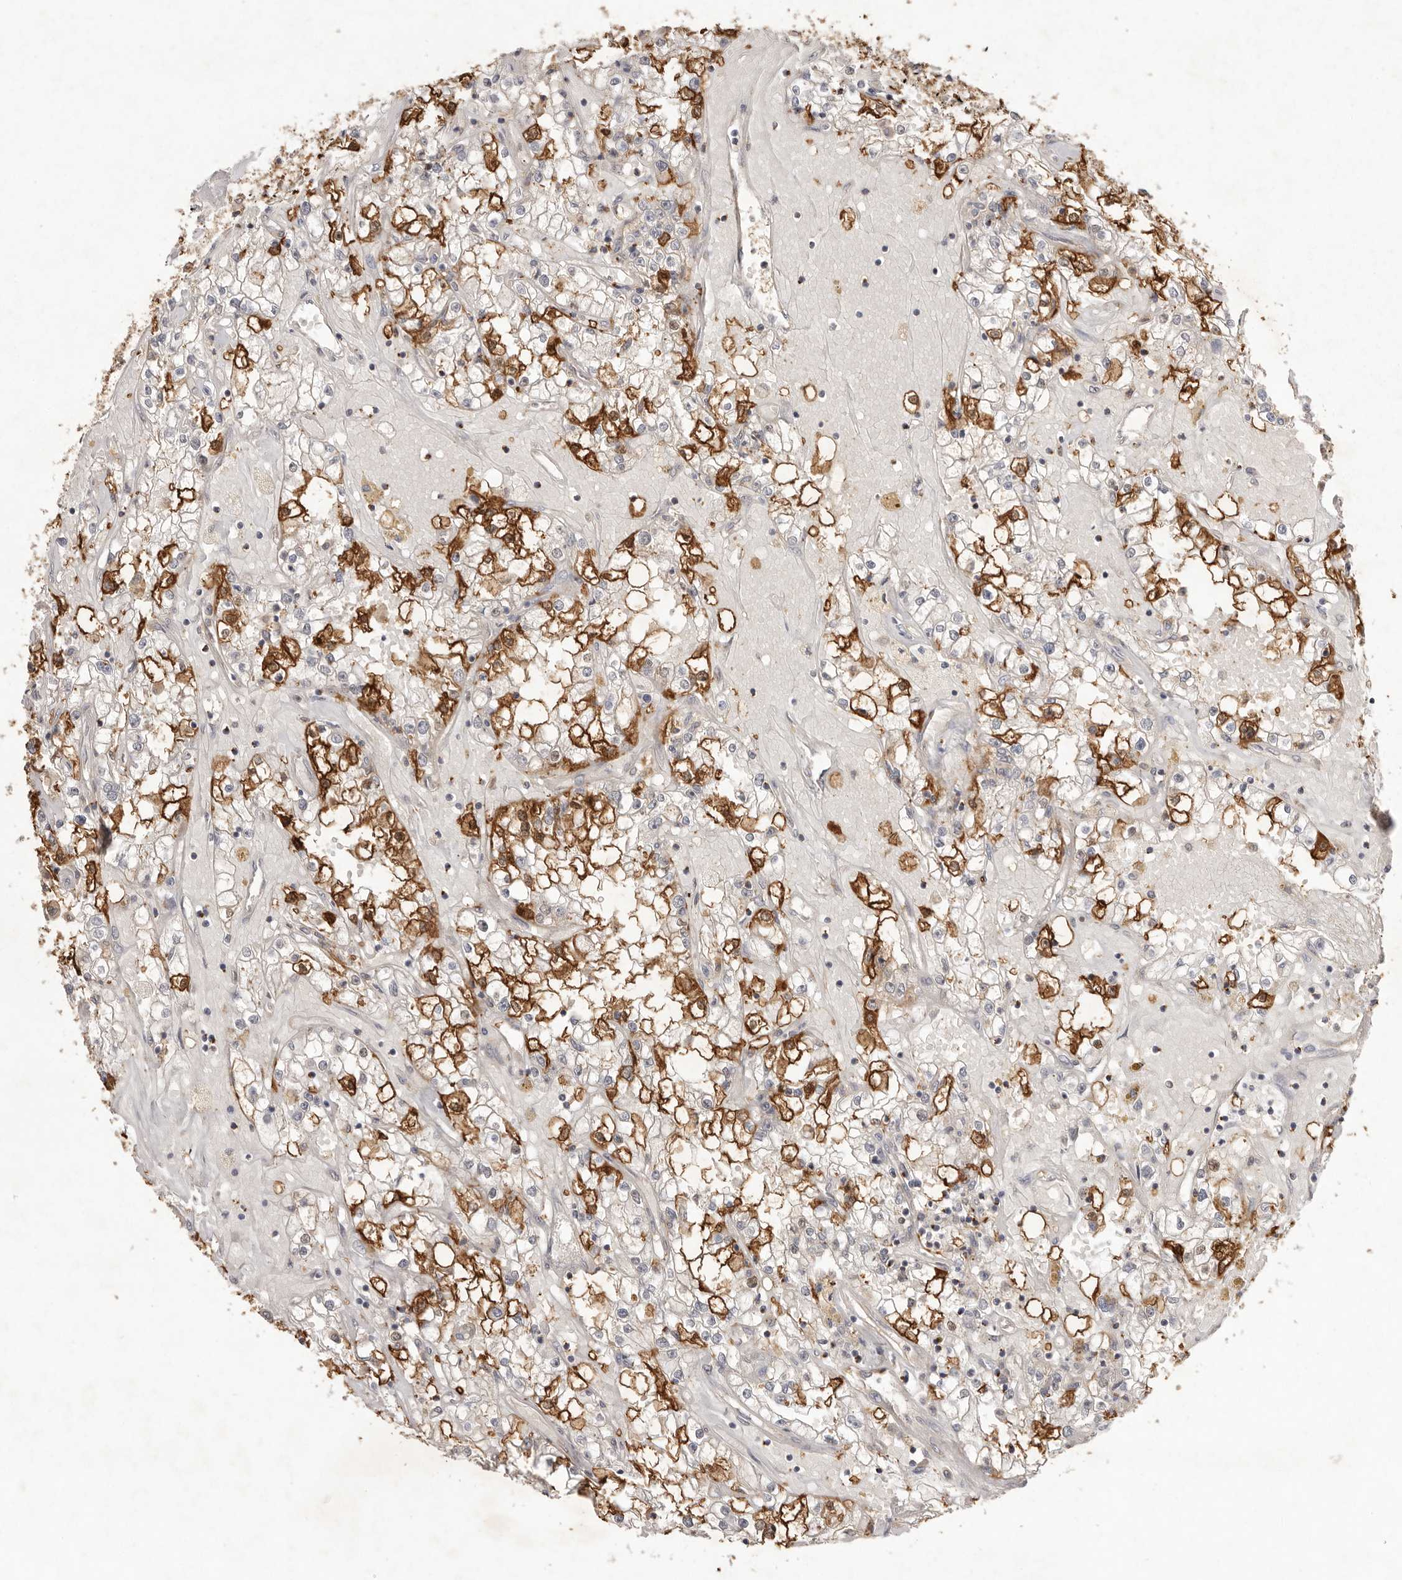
{"staining": {"intensity": "strong", "quantity": "25%-75%", "location": "cytoplasmic/membranous"}, "tissue": "renal cancer", "cell_type": "Tumor cells", "image_type": "cancer", "snomed": [{"axis": "morphology", "description": "Adenocarcinoma, NOS"}, {"axis": "topography", "description": "Kidney"}], "caption": "A brown stain highlights strong cytoplasmic/membranous positivity of a protein in adenocarcinoma (renal) tumor cells.", "gene": "TADA1", "patient": {"sex": "male", "age": 56}}